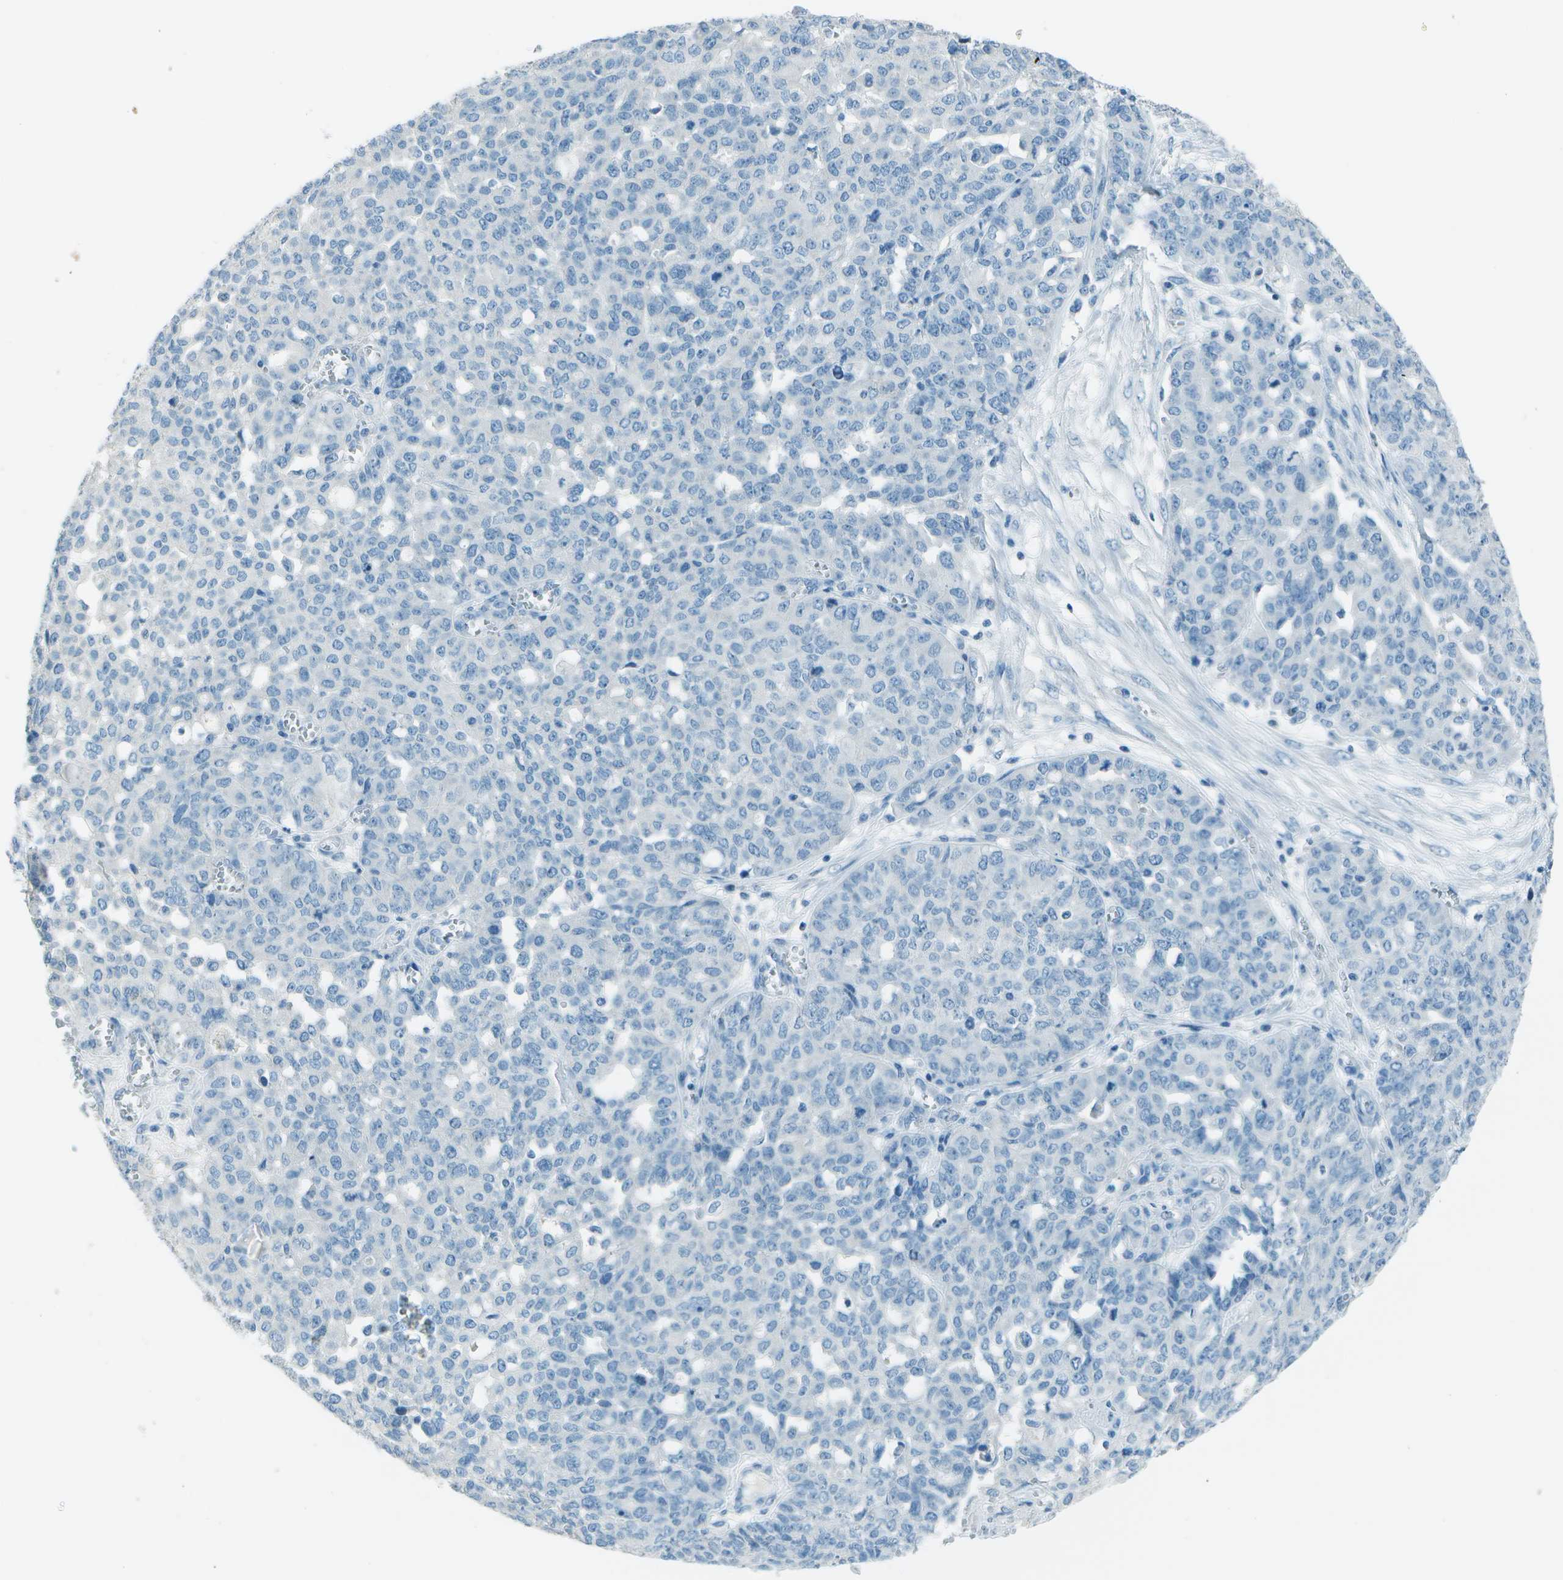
{"staining": {"intensity": "negative", "quantity": "none", "location": "none"}, "tissue": "ovarian cancer", "cell_type": "Tumor cells", "image_type": "cancer", "snomed": [{"axis": "morphology", "description": "Cystadenocarcinoma, serous, NOS"}, {"axis": "topography", "description": "Ovary"}], "caption": "A high-resolution micrograph shows immunohistochemistry staining of serous cystadenocarcinoma (ovarian), which shows no significant staining in tumor cells. The staining is performed using DAB brown chromogen with nuclei counter-stained in using hematoxylin.", "gene": "FGF1", "patient": {"sex": "female", "age": 56}}